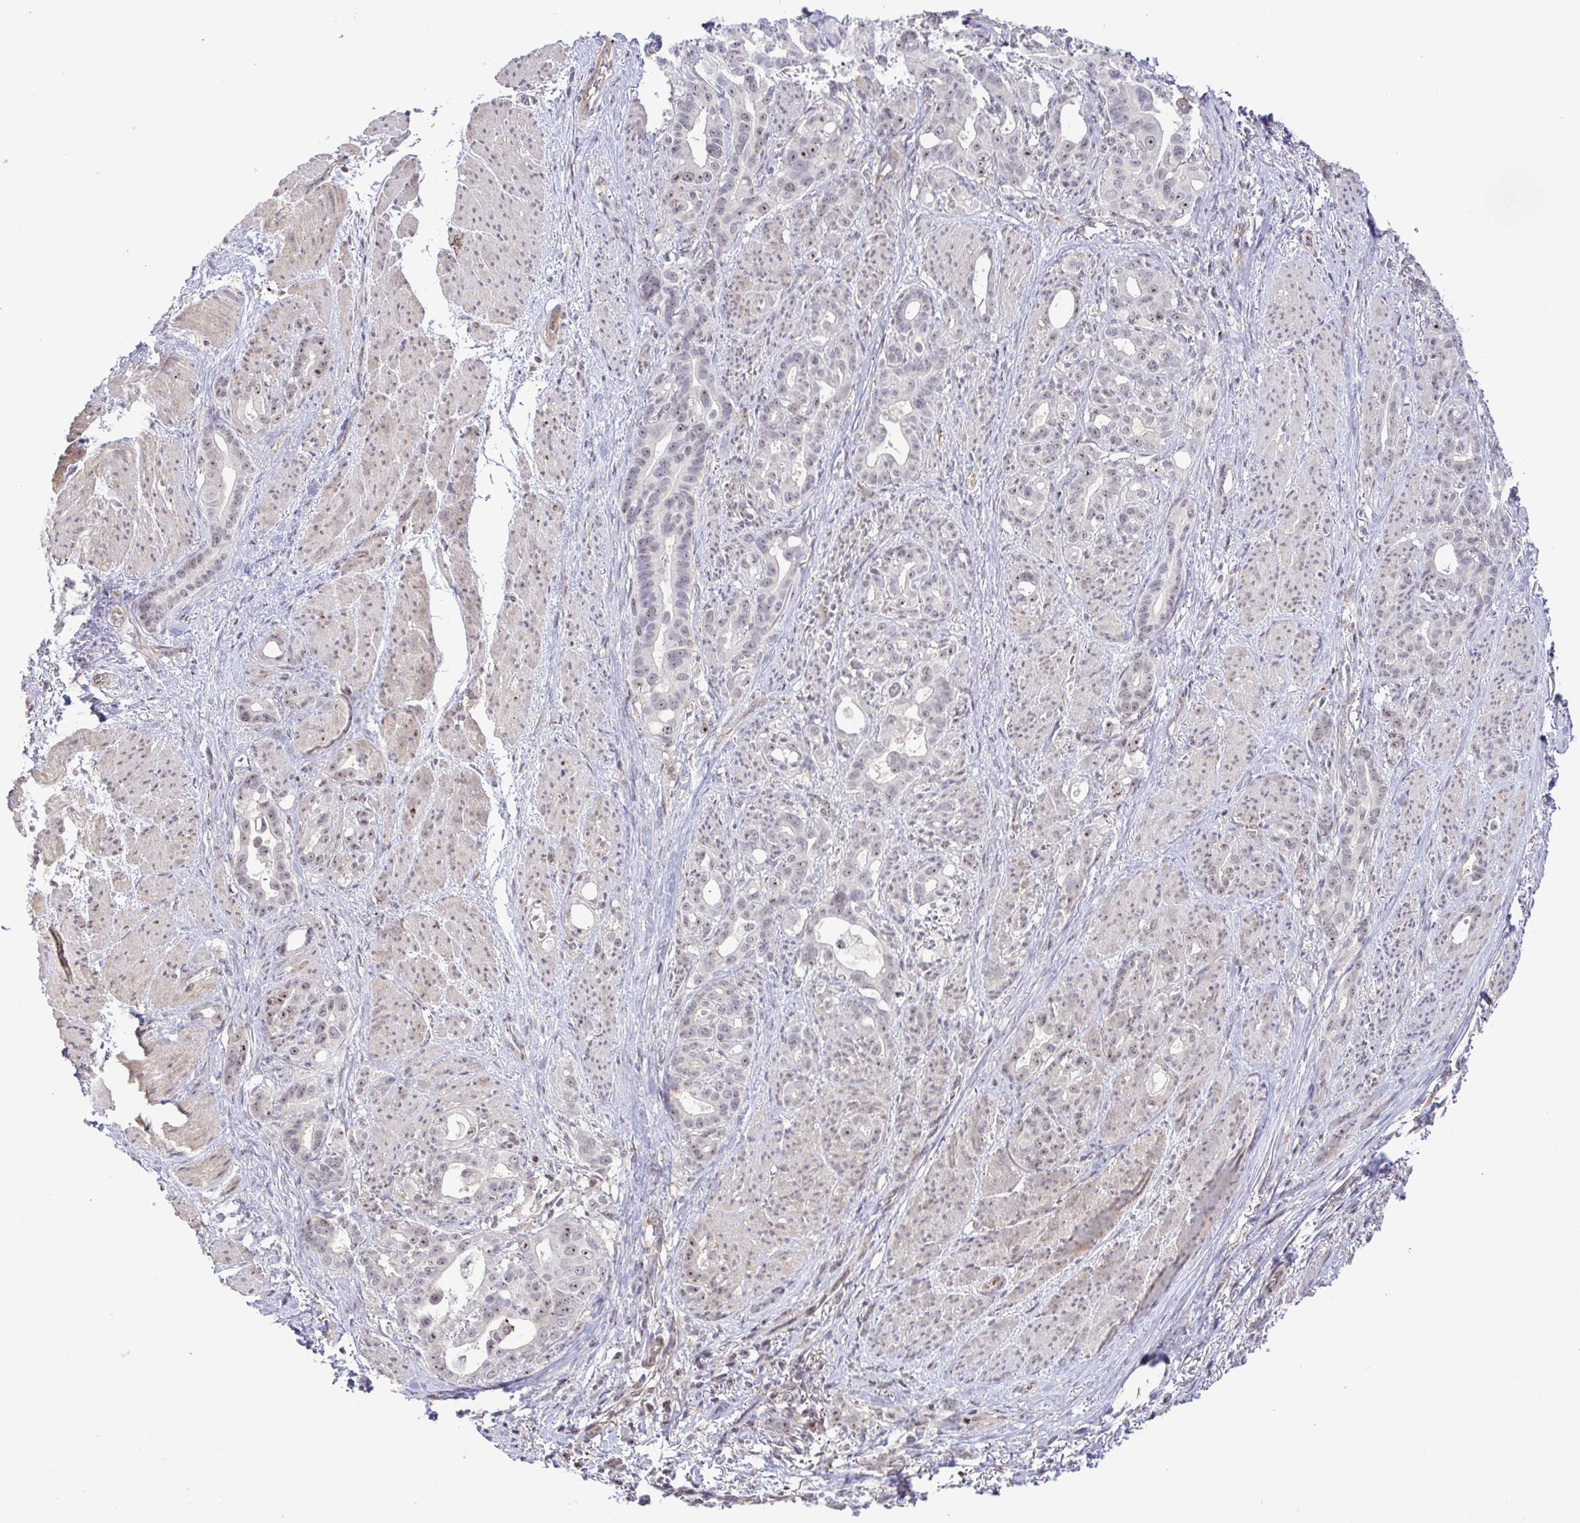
{"staining": {"intensity": "weak", "quantity": "<25%", "location": "nuclear"}, "tissue": "stomach cancer", "cell_type": "Tumor cells", "image_type": "cancer", "snomed": [{"axis": "morphology", "description": "Normal tissue, NOS"}, {"axis": "morphology", "description": "Adenocarcinoma, NOS"}, {"axis": "topography", "description": "Esophagus"}, {"axis": "topography", "description": "Stomach, upper"}], "caption": "Tumor cells show no significant expression in adenocarcinoma (stomach).", "gene": "RSL24D1", "patient": {"sex": "male", "age": 62}}